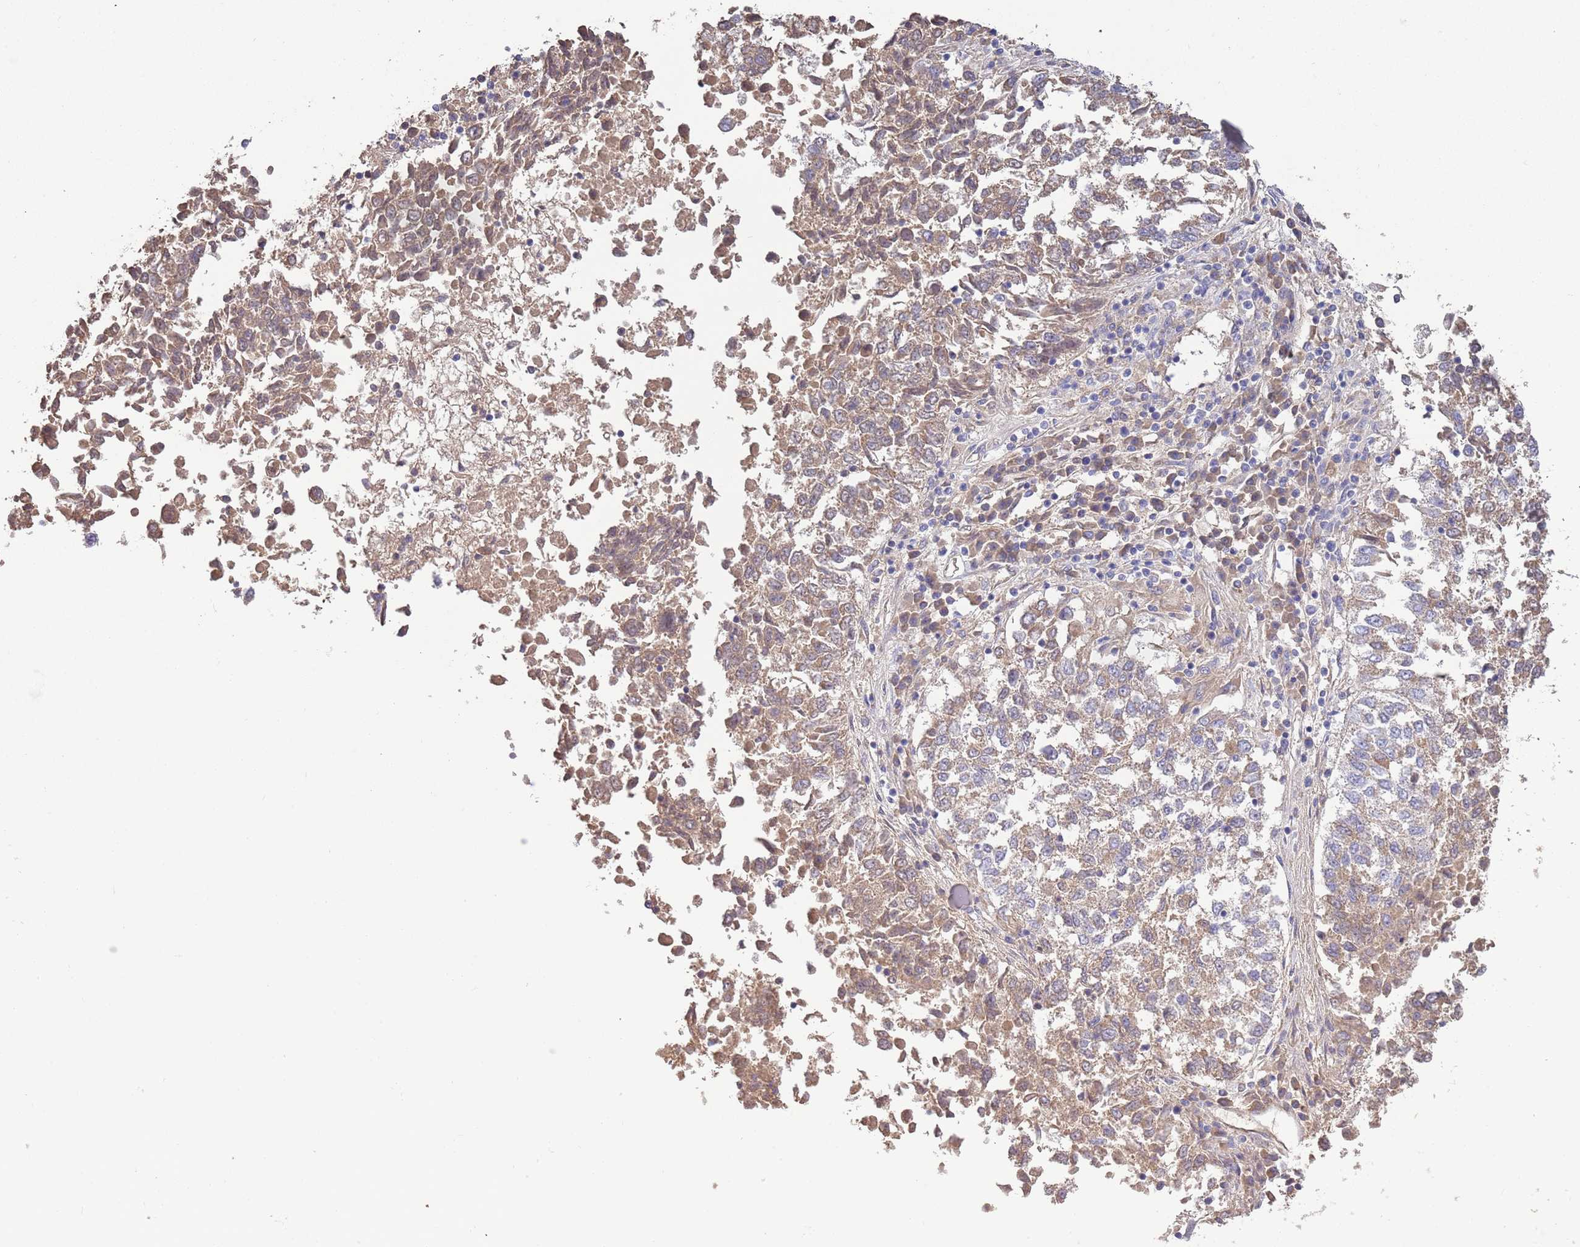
{"staining": {"intensity": "weak", "quantity": ">75%", "location": "cytoplasmic/membranous"}, "tissue": "lung cancer", "cell_type": "Tumor cells", "image_type": "cancer", "snomed": [{"axis": "morphology", "description": "Squamous cell carcinoma, NOS"}, {"axis": "topography", "description": "Lung"}], "caption": "Squamous cell carcinoma (lung) tissue reveals weak cytoplasmic/membranous positivity in about >75% of tumor cells, visualized by immunohistochemistry. Ihc stains the protein in brown and the nuclei are stained blue.", "gene": "TRMO", "patient": {"sex": "male", "age": 73}}